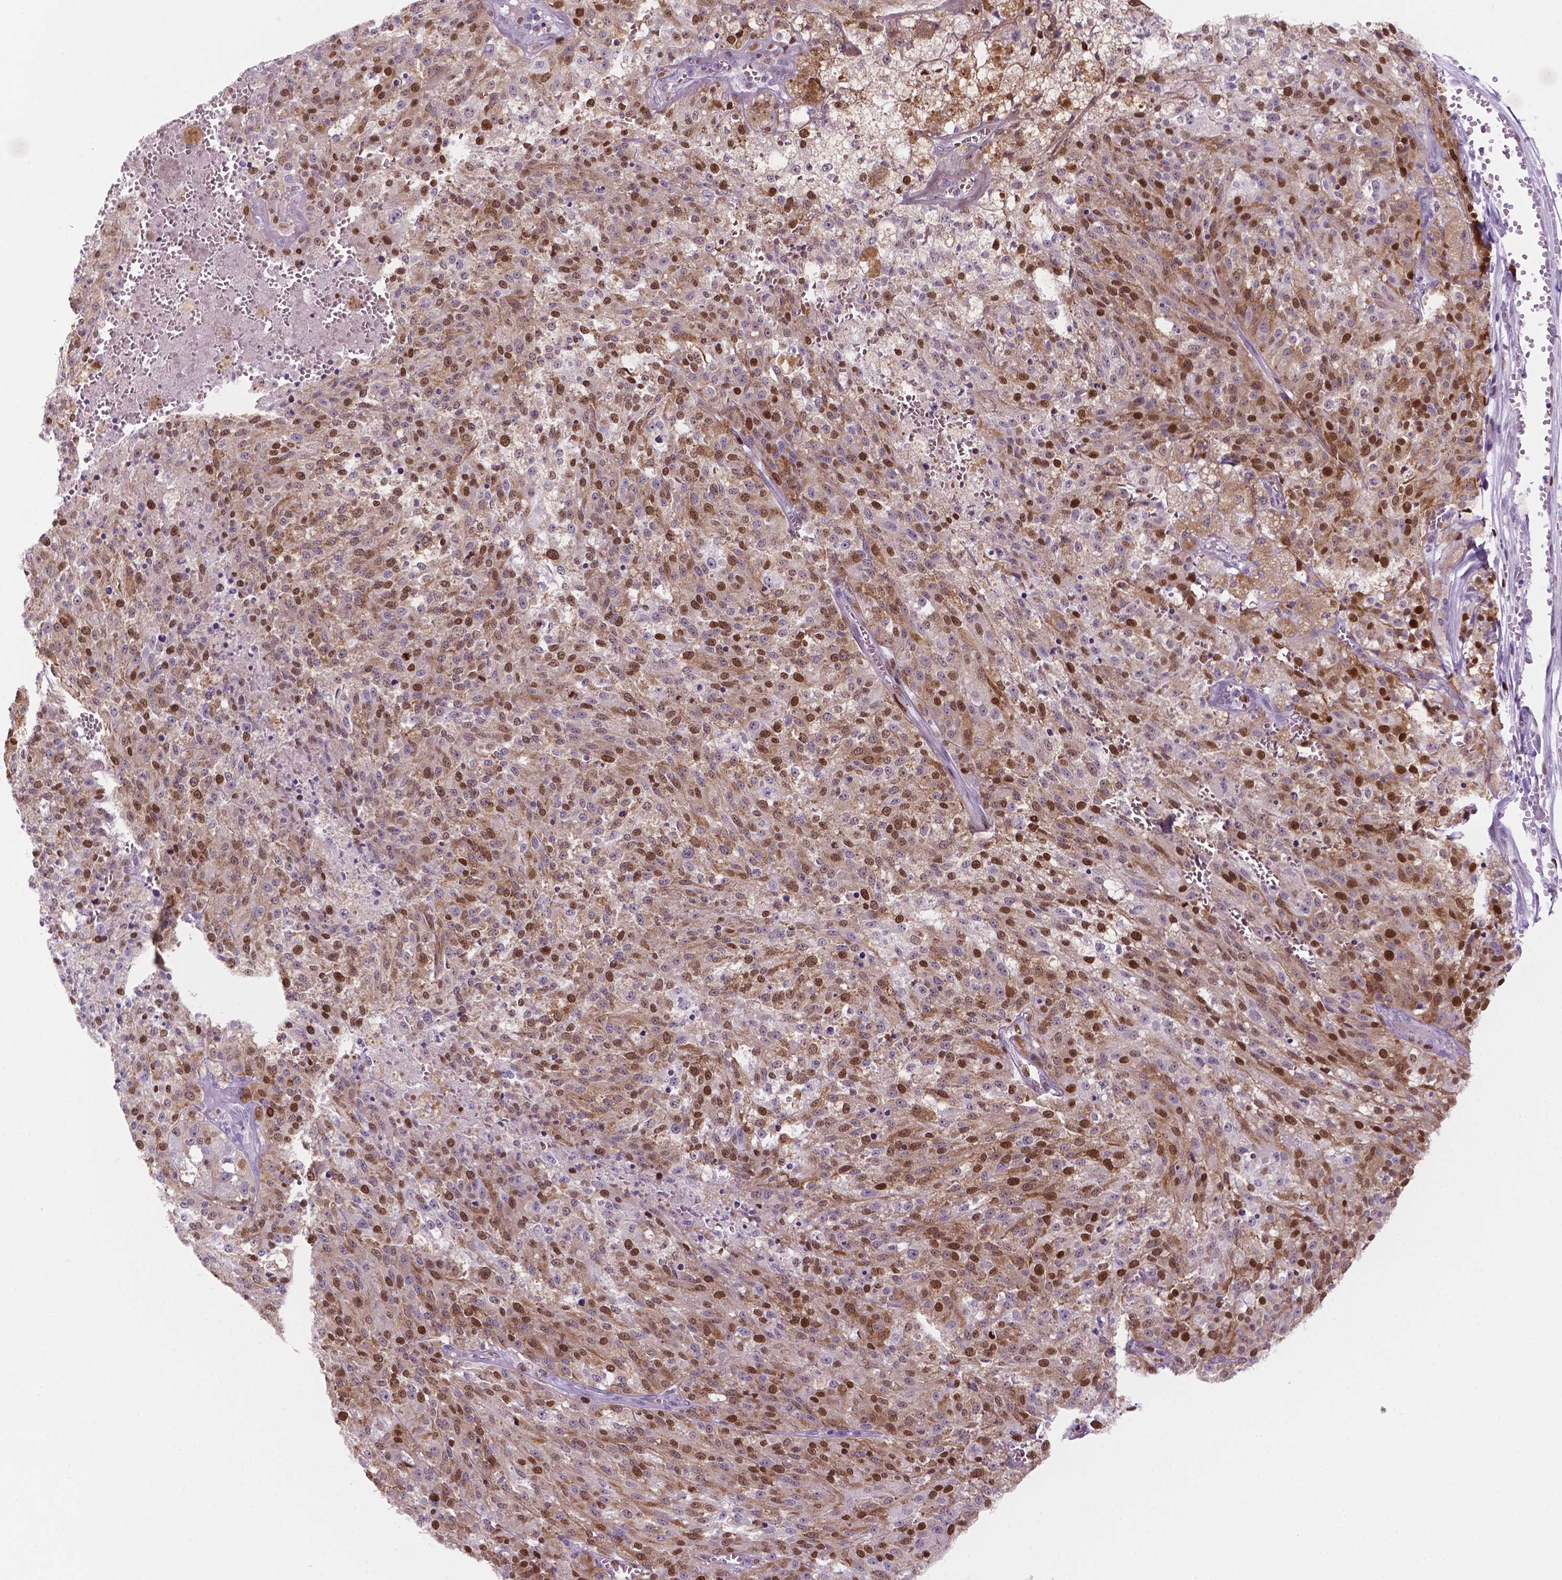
{"staining": {"intensity": "moderate", "quantity": "25%-75%", "location": "cytoplasmic/membranous,nuclear"}, "tissue": "melanoma", "cell_type": "Tumor cells", "image_type": "cancer", "snomed": [{"axis": "morphology", "description": "Malignant melanoma, Metastatic site"}, {"axis": "topography", "description": "Lymph node"}], "caption": "This photomicrograph displays immunohistochemistry (IHC) staining of malignant melanoma (metastatic site), with medium moderate cytoplasmic/membranous and nuclear staining in approximately 25%-75% of tumor cells.", "gene": "NCAPH2", "patient": {"sex": "female", "age": 64}}